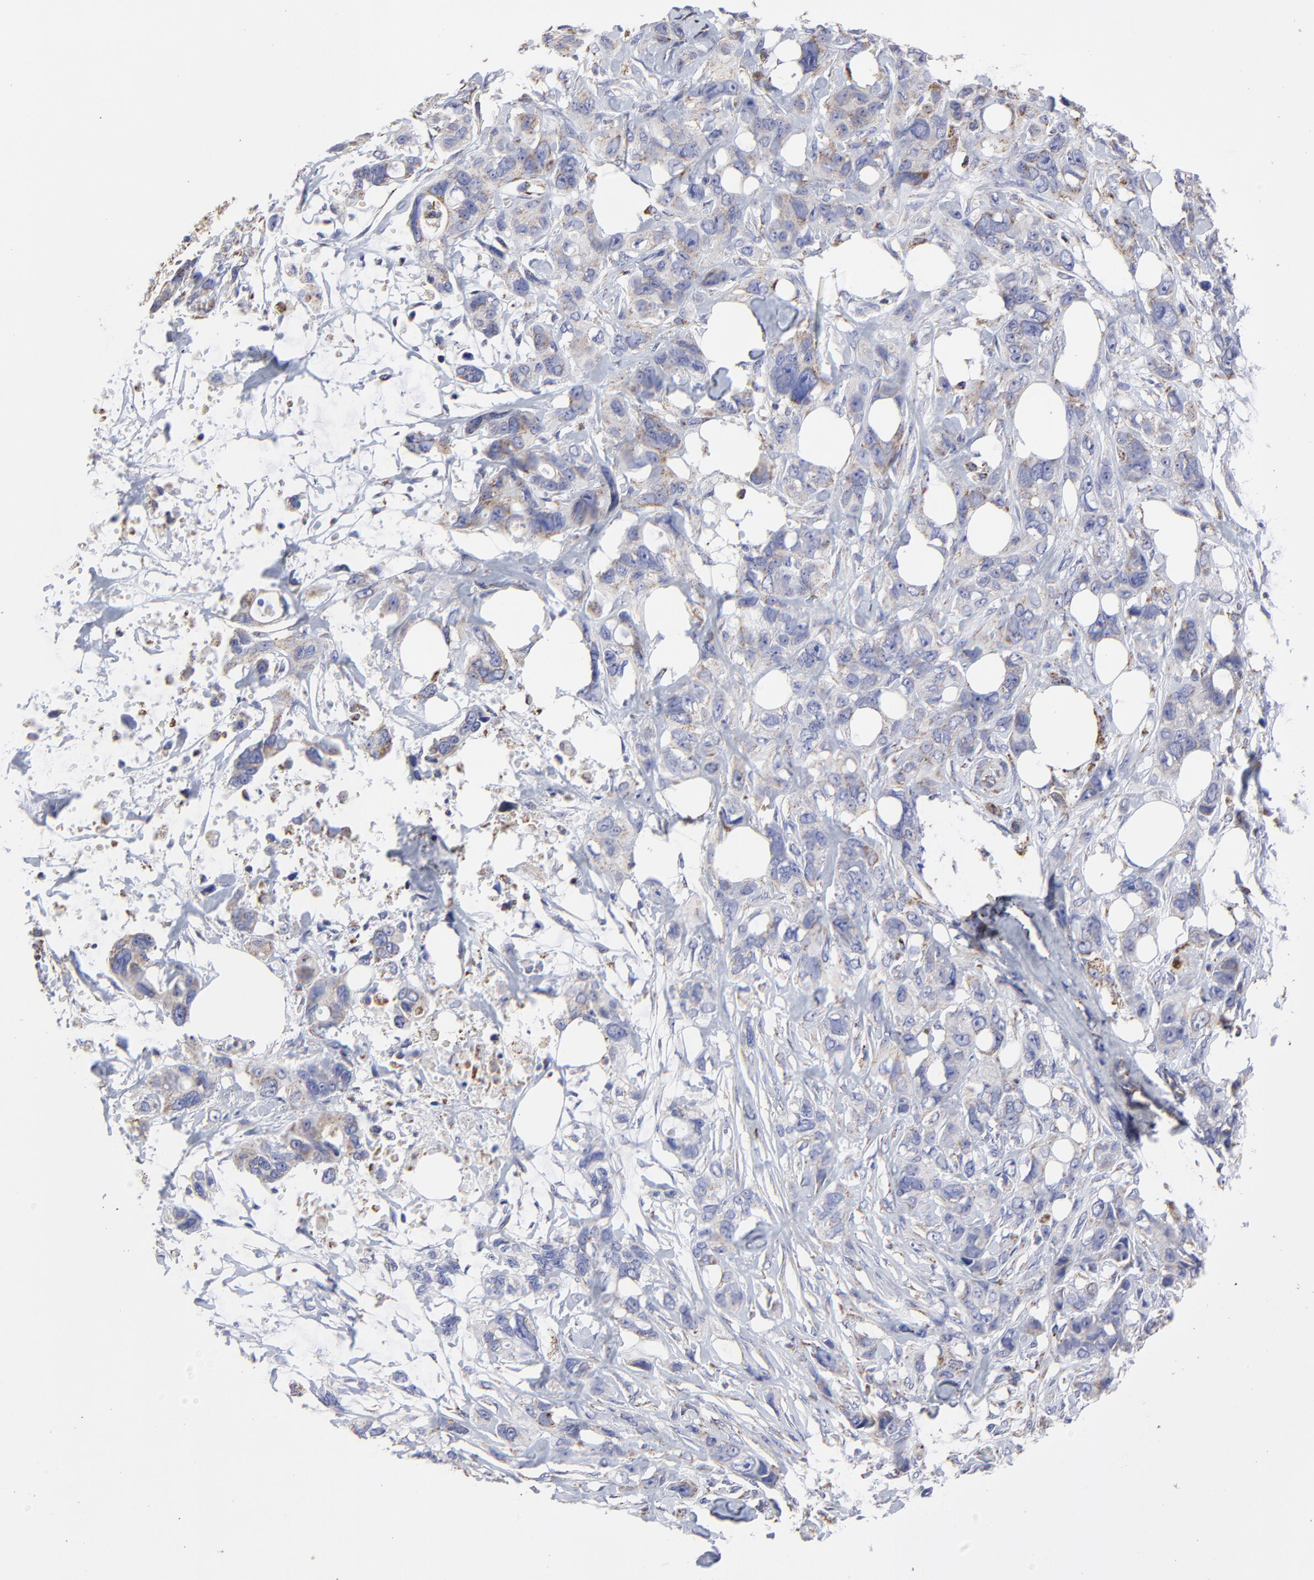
{"staining": {"intensity": "weak", "quantity": "<25%", "location": "cytoplasmic/membranous"}, "tissue": "stomach cancer", "cell_type": "Tumor cells", "image_type": "cancer", "snomed": [{"axis": "morphology", "description": "Adenocarcinoma, NOS"}, {"axis": "topography", "description": "Stomach, upper"}], "caption": "An immunohistochemistry (IHC) micrograph of stomach adenocarcinoma is shown. There is no staining in tumor cells of stomach adenocarcinoma.", "gene": "PINK1", "patient": {"sex": "male", "age": 47}}